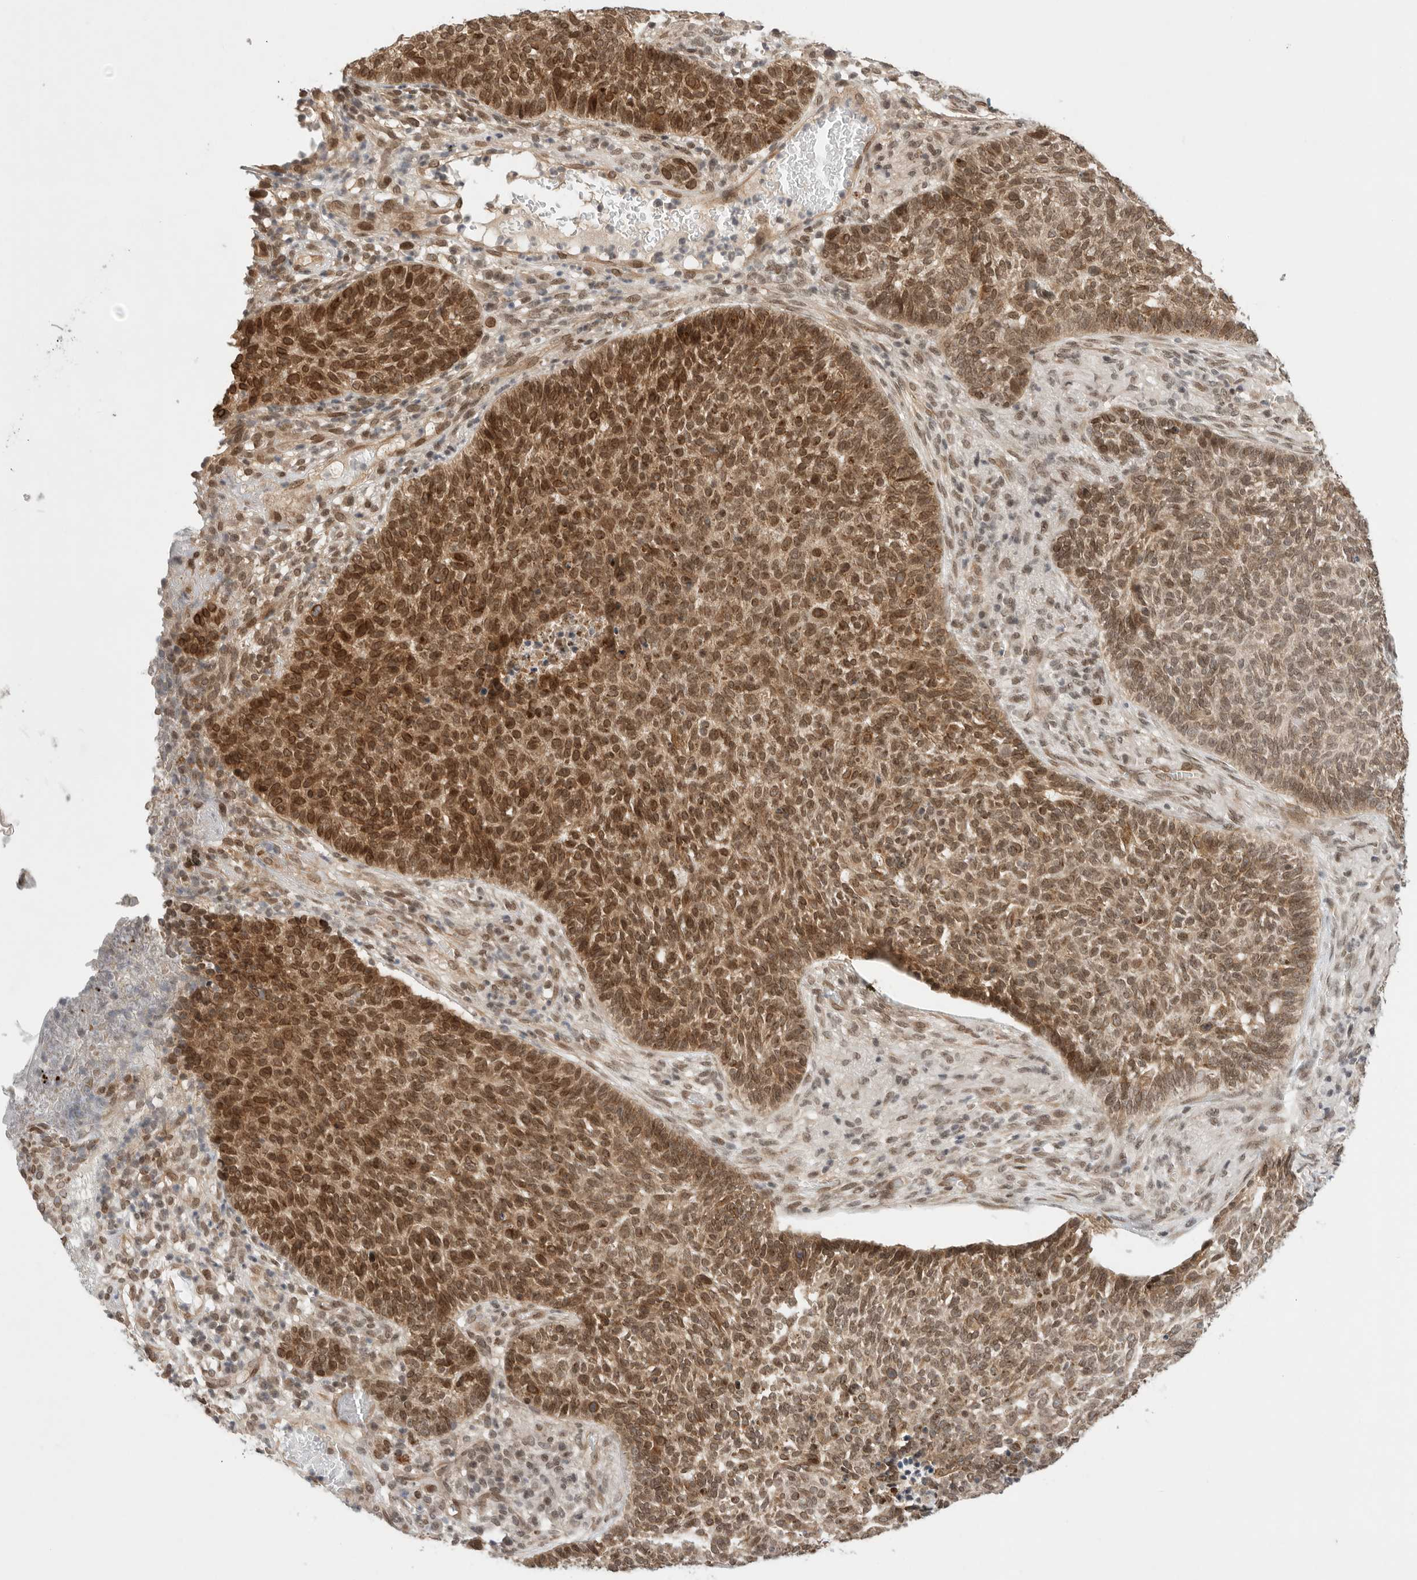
{"staining": {"intensity": "moderate", "quantity": ">75%", "location": "nuclear"}, "tissue": "skin cancer", "cell_type": "Tumor cells", "image_type": "cancer", "snomed": [{"axis": "morphology", "description": "Basal cell carcinoma"}, {"axis": "topography", "description": "Skin"}], "caption": "Skin basal cell carcinoma tissue reveals moderate nuclear expression in approximately >75% of tumor cells", "gene": "LEMD3", "patient": {"sex": "male", "age": 85}}